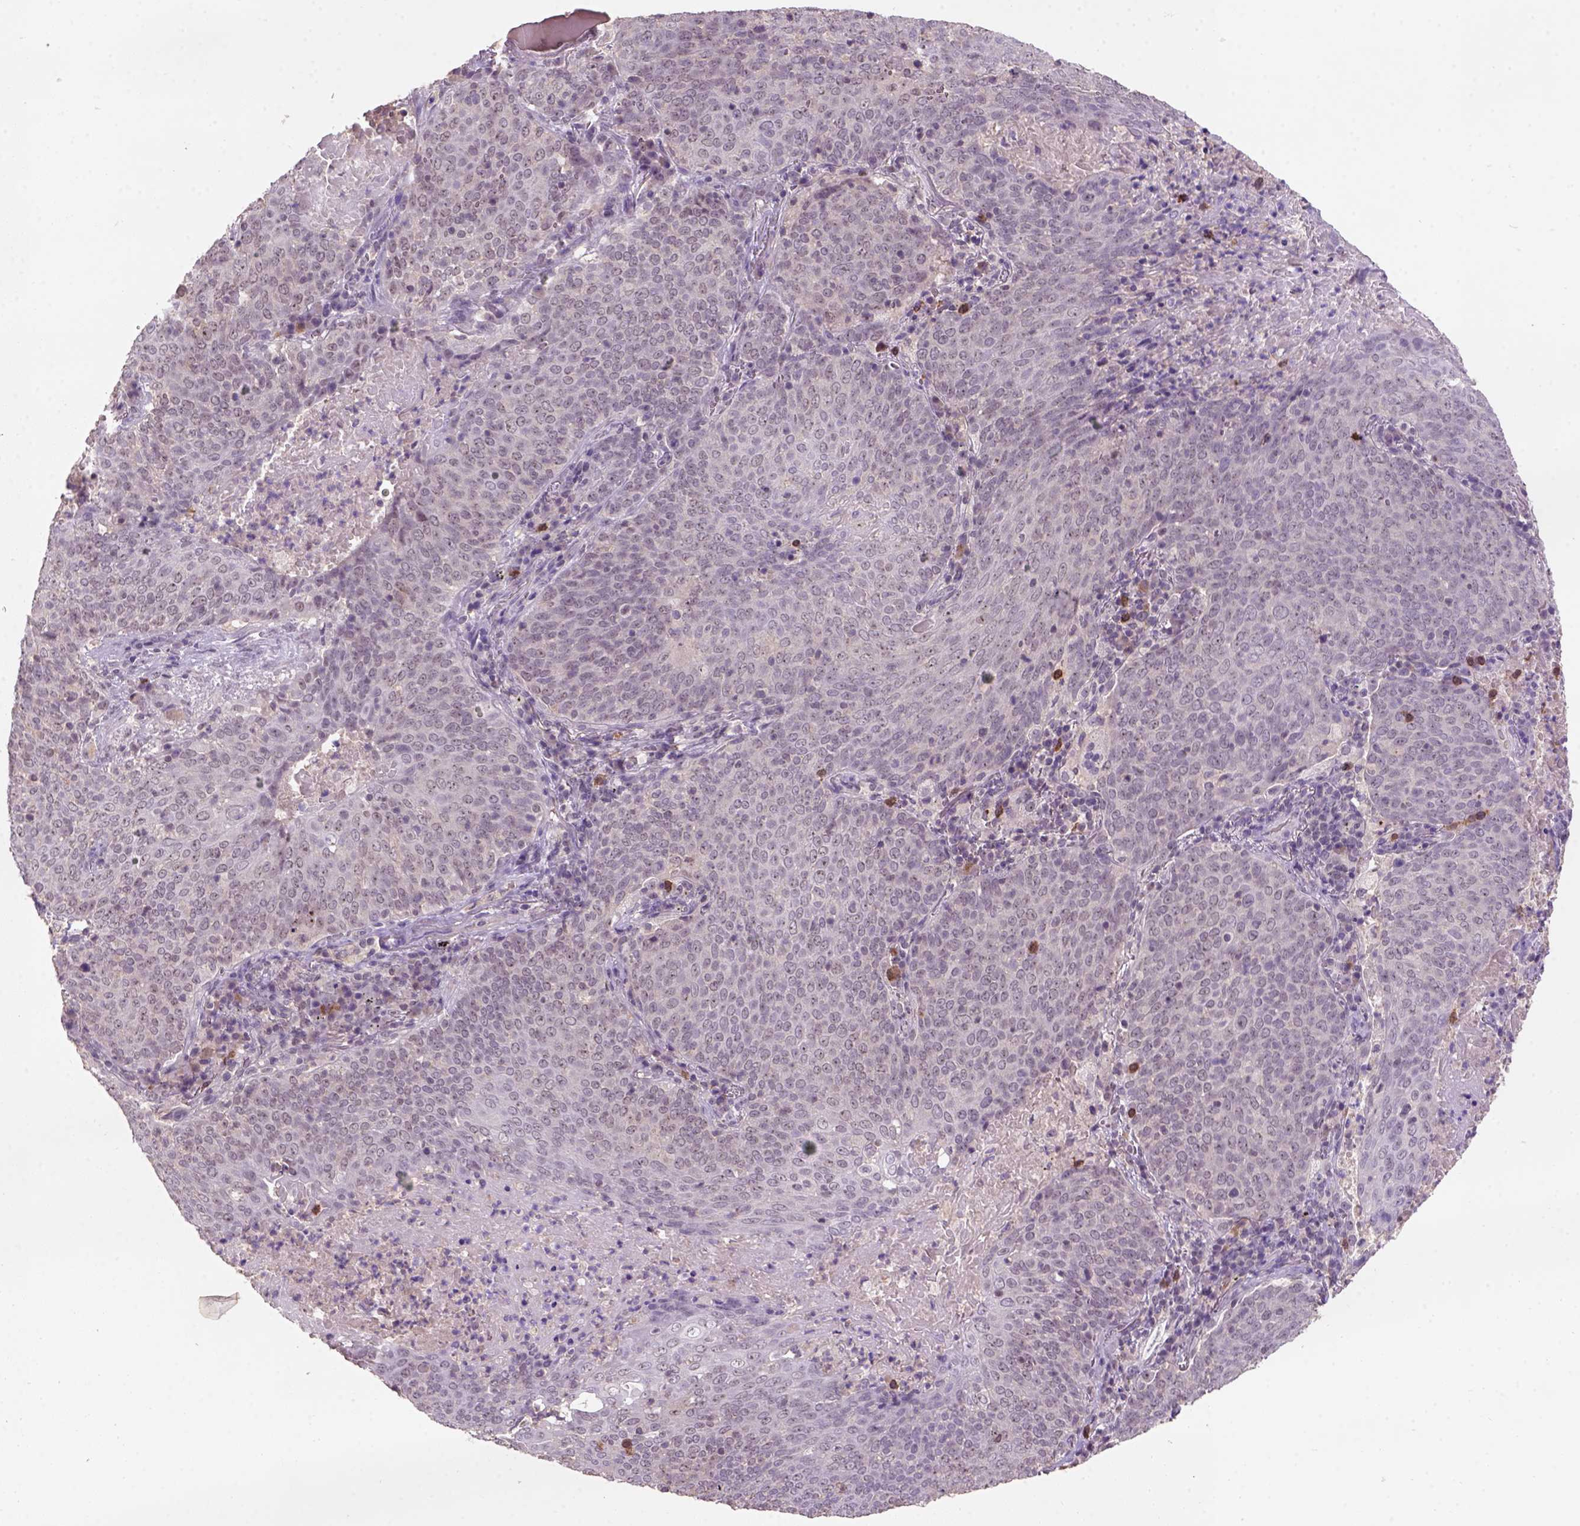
{"staining": {"intensity": "weak", "quantity": ">75%", "location": "cytoplasmic/membranous,nuclear"}, "tissue": "lung cancer", "cell_type": "Tumor cells", "image_type": "cancer", "snomed": [{"axis": "morphology", "description": "Squamous cell carcinoma, NOS"}, {"axis": "topography", "description": "Lung"}], "caption": "Squamous cell carcinoma (lung) stained for a protein reveals weak cytoplasmic/membranous and nuclear positivity in tumor cells.", "gene": "SCML4", "patient": {"sex": "male", "age": 82}}